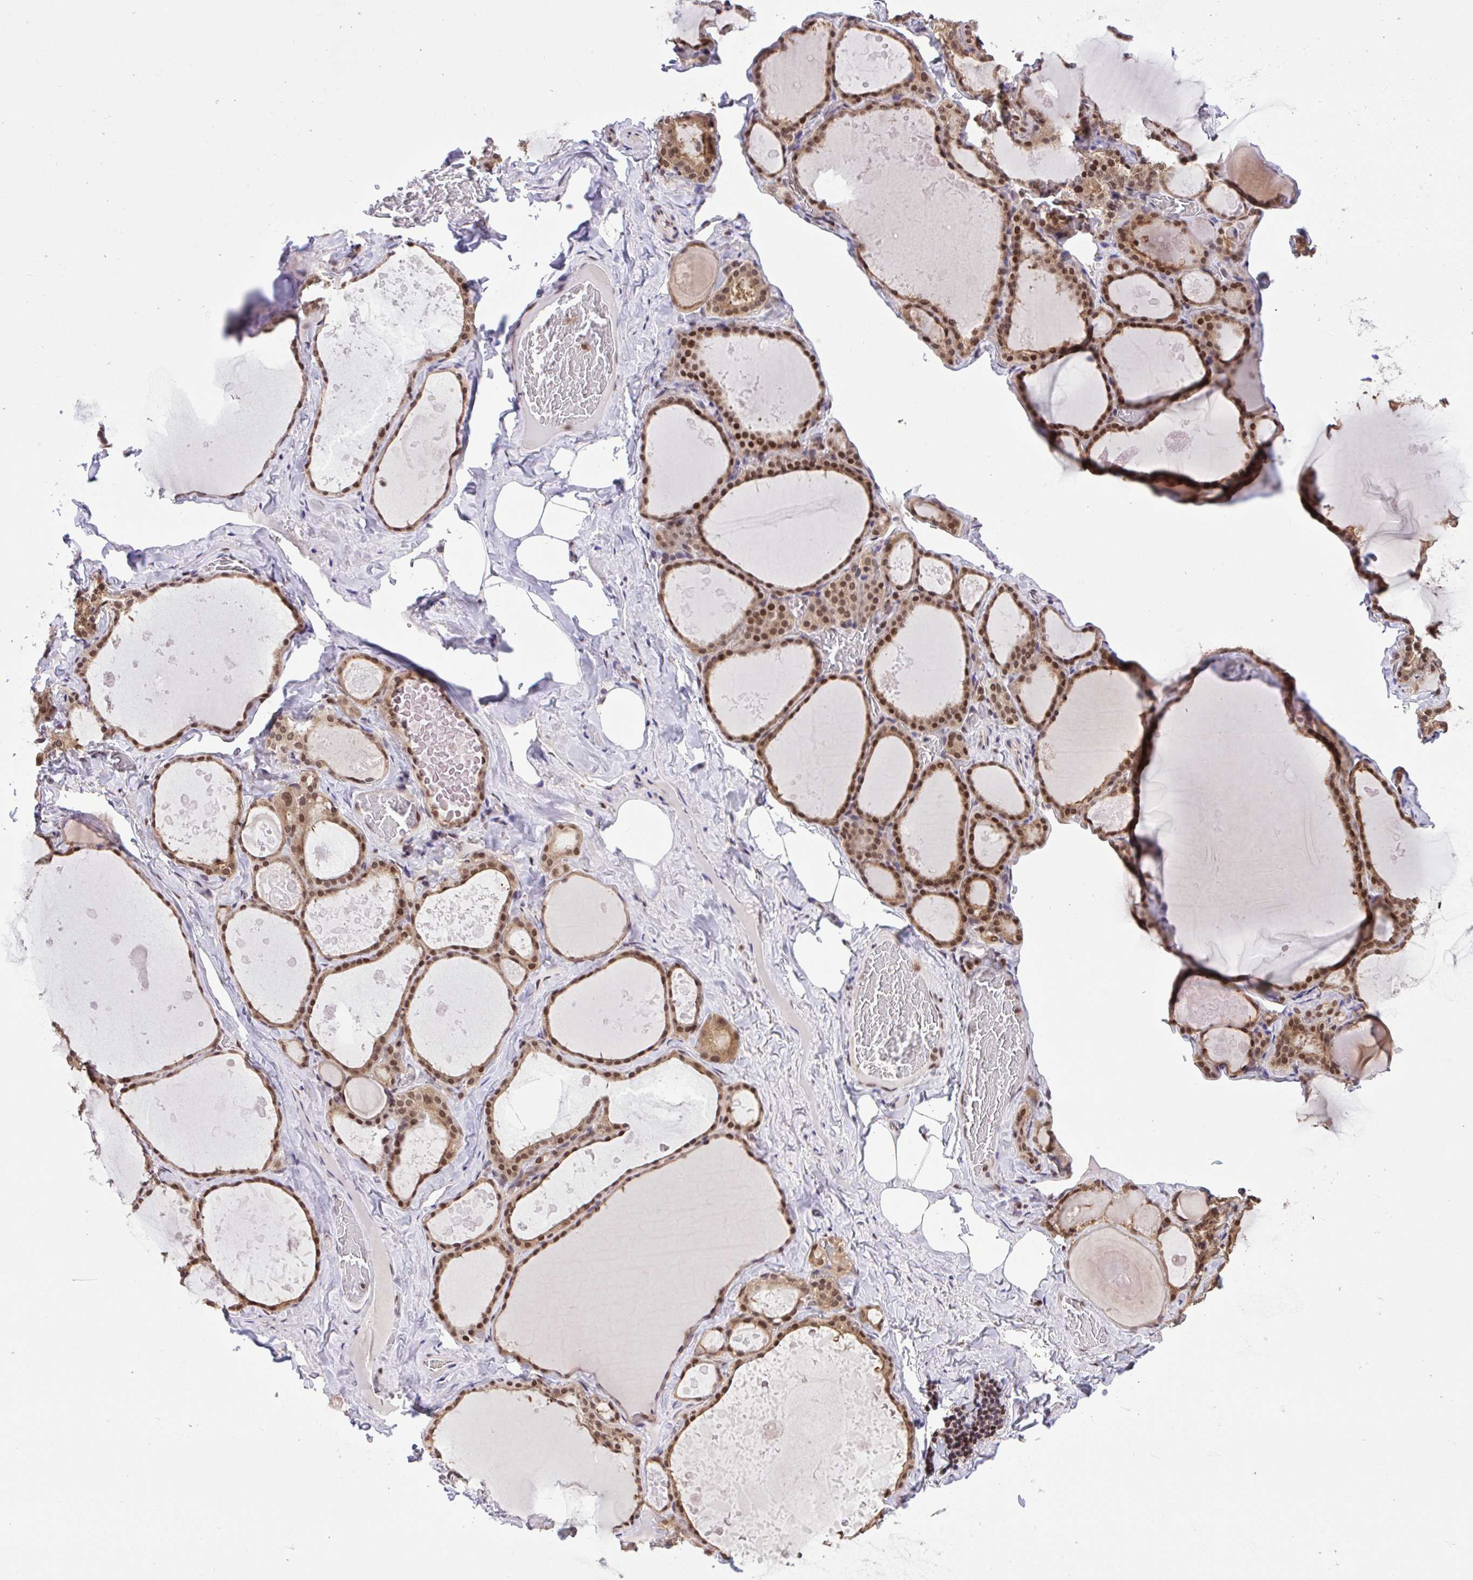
{"staining": {"intensity": "moderate", "quantity": ">75%", "location": "cytoplasmic/membranous,nuclear"}, "tissue": "thyroid gland", "cell_type": "Glandular cells", "image_type": "normal", "snomed": [{"axis": "morphology", "description": "Normal tissue, NOS"}, {"axis": "topography", "description": "Thyroid gland"}], "caption": "A brown stain highlights moderate cytoplasmic/membranous,nuclear positivity of a protein in glandular cells of normal human thyroid gland. The protein is stained brown, and the nuclei are stained in blue (DAB IHC with brightfield microscopy, high magnification).", "gene": "GLIS3", "patient": {"sex": "male", "age": 56}}